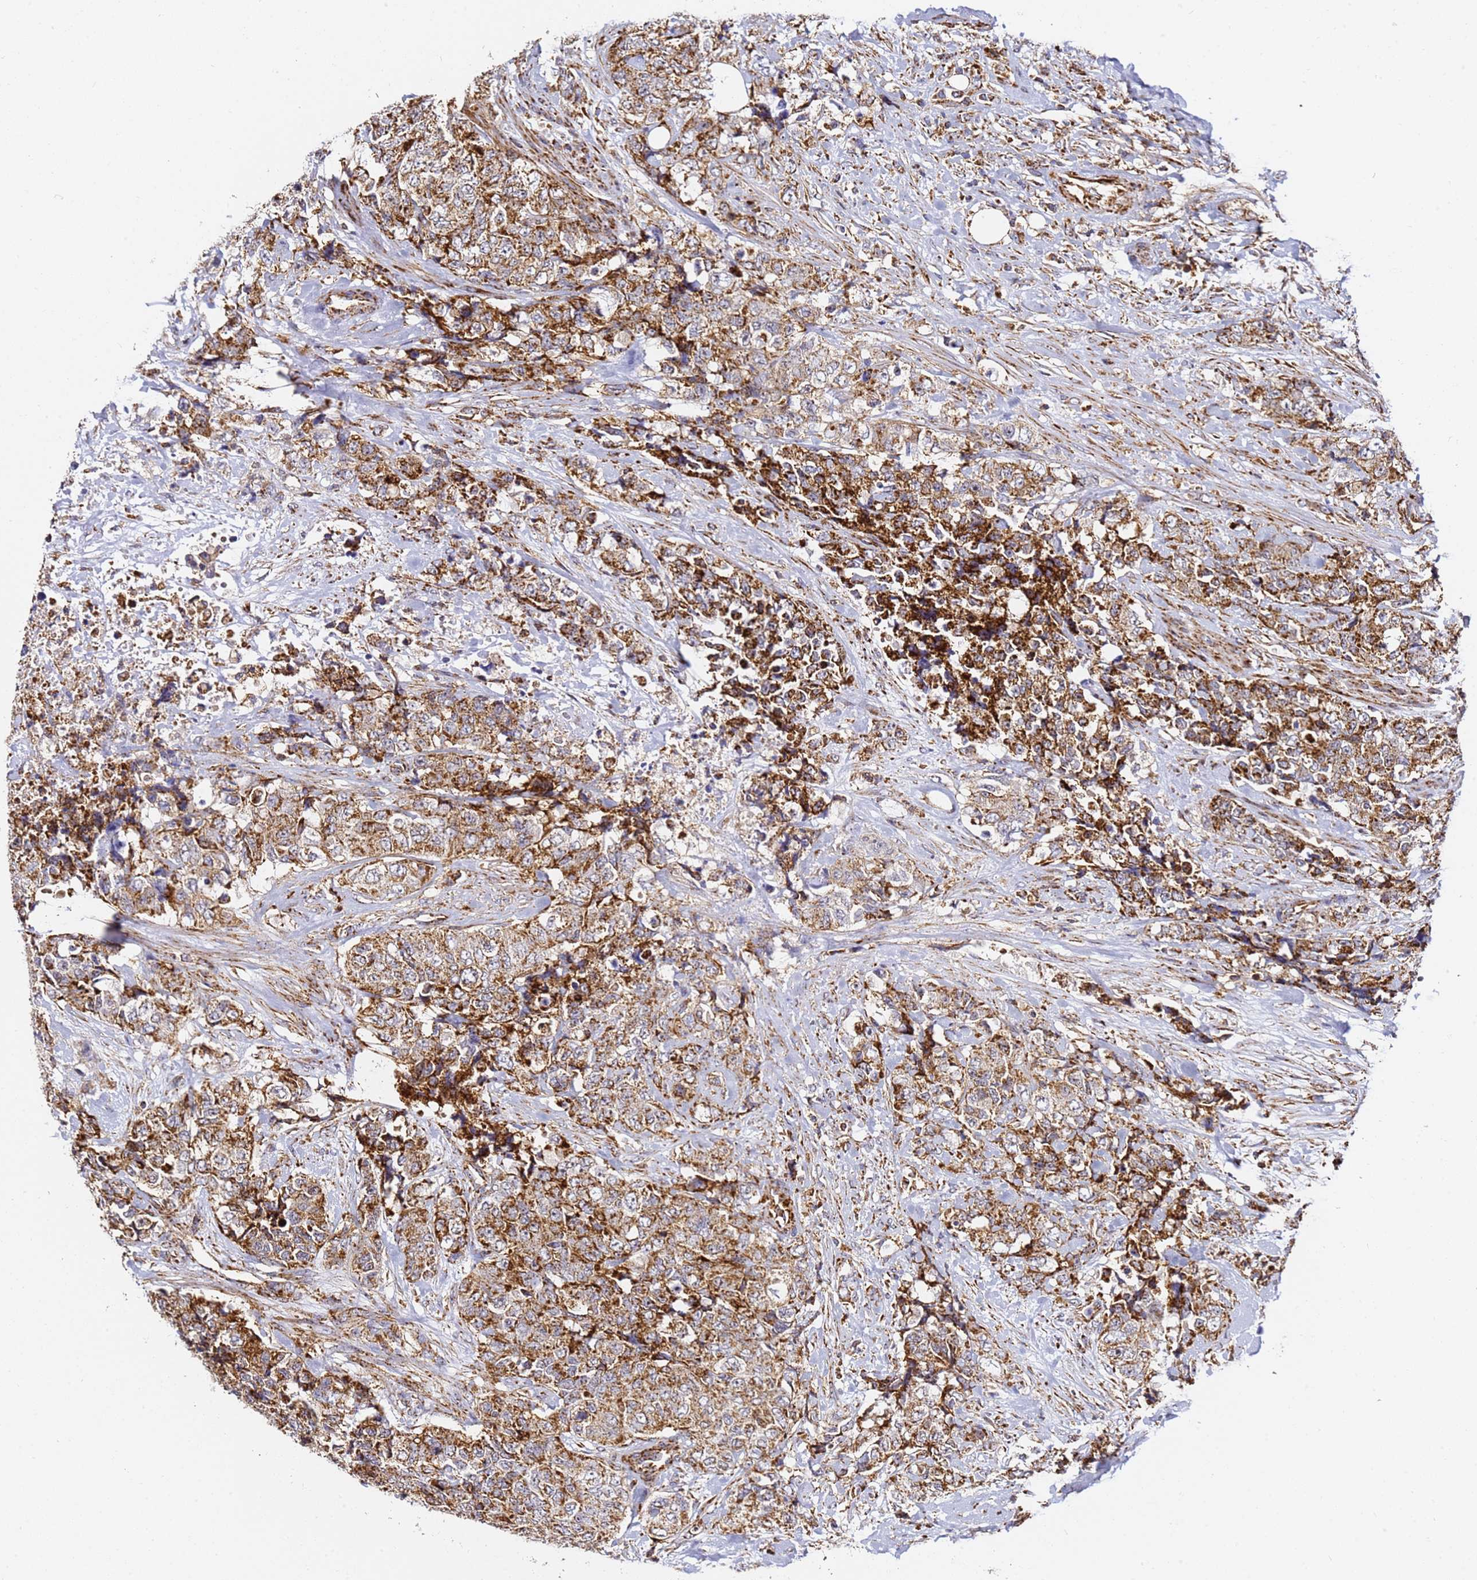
{"staining": {"intensity": "strong", "quantity": ">75%", "location": "cytoplasmic/membranous"}, "tissue": "urothelial cancer", "cell_type": "Tumor cells", "image_type": "cancer", "snomed": [{"axis": "morphology", "description": "Urothelial carcinoma, High grade"}, {"axis": "topography", "description": "Urinary bladder"}], "caption": "The histopathology image displays staining of urothelial cancer, revealing strong cytoplasmic/membranous protein expression (brown color) within tumor cells.", "gene": "NDUFA3", "patient": {"sex": "female", "age": 78}}